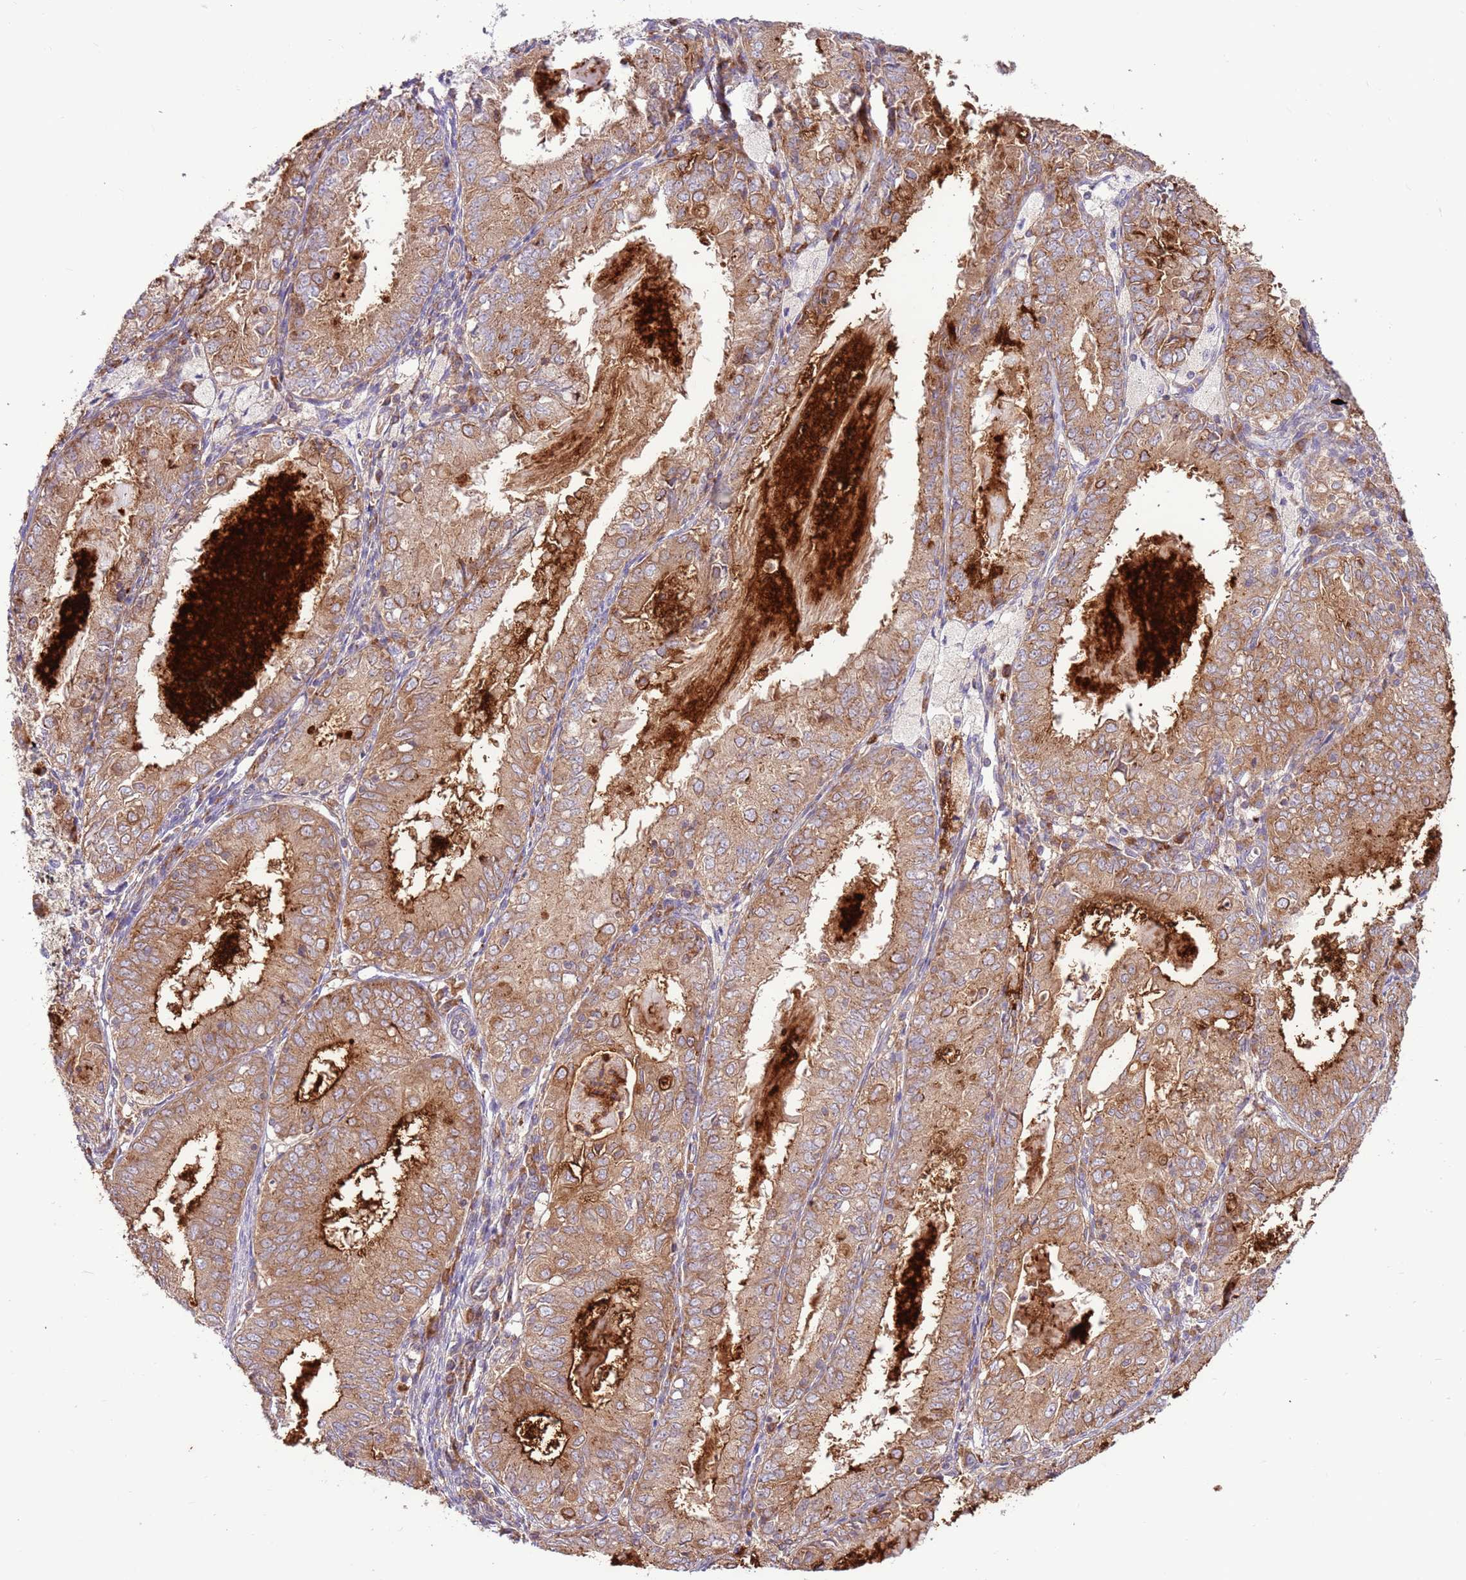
{"staining": {"intensity": "moderate", "quantity": ">75%", "location": "cytoplasmic/membranous"}, "tissue": "endometrial cancer", "cell_type": "Tumor cells", "image_type": "cancer", "snomed": [{"axis": "morphology", "description": "Adenocarcinoma, NOS"}, {"axis": "topography", "description": "Endometrium"}], "caption": "This histopathology image demonstrates immunohistochemistry (IHC) staining of human endometrial cancer, with medium moderate cytoplasmic/membranous expression in approximately >75% of tumor cells.", "gene": "DDX19B", "patient": {"sex": "female", "age": 57}}